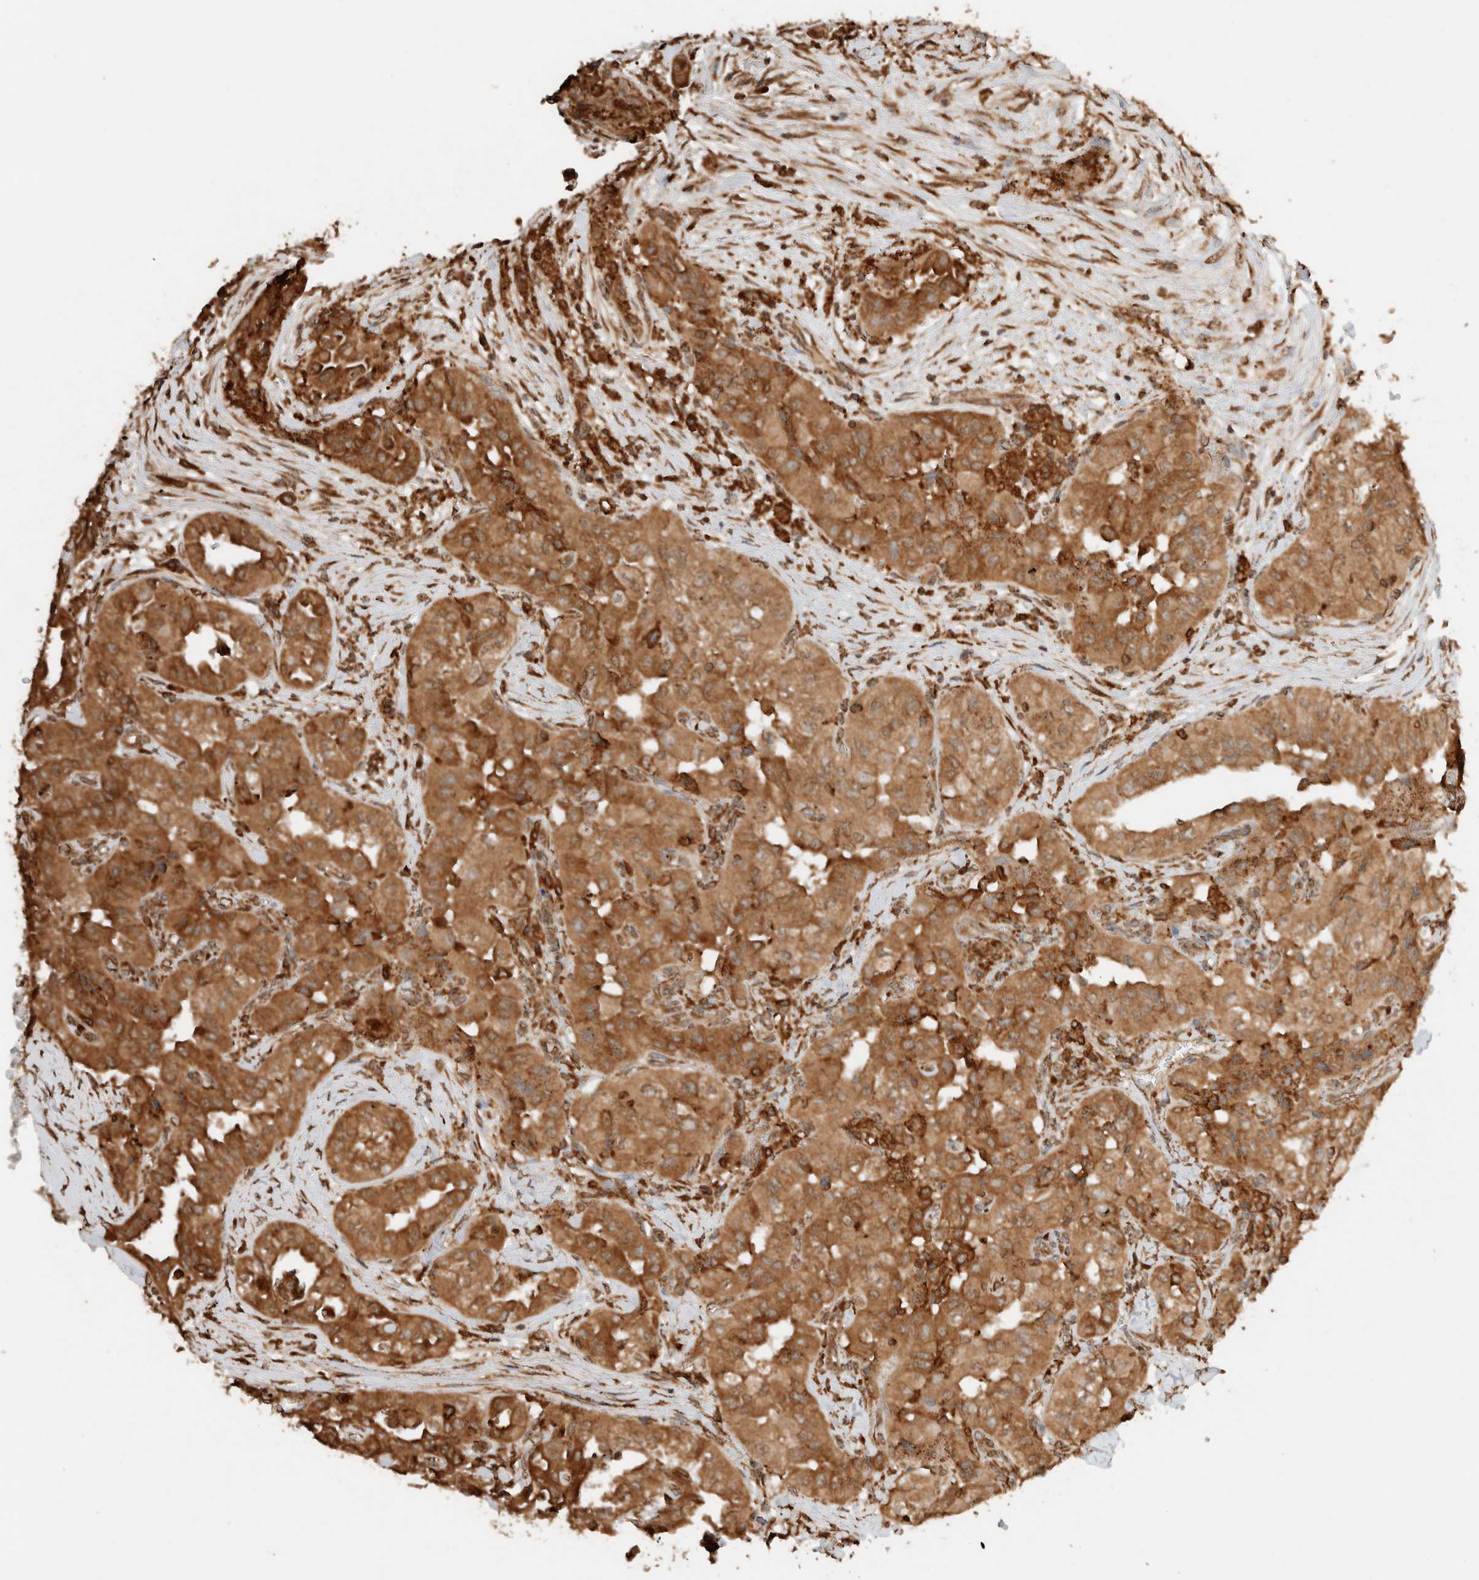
{"staining": {"intensity": "moderate", "quantity": ">75%", "location": "cytoplasmic/membranous"}, "tissue": "thyroid cancer", "cell_type": "Tumor cells", "image_type": "cancer", "snomed": [{"axis": "morphology", "description": "Papillary adenocarcinoma, NOS"}, {"axis": "topography", "description": "Thyroid gland"}], "caption": "Tumor cells demonstrate medium levels of moderate cytoplasmic/membranous staining in approximately >75% of cells in human thyroid papillary adenocarcinoma. (IHC, brightfield microscopy, high magnification).", "gene": "ERAP1", "patient": {"sex": "female", "age": 59}}